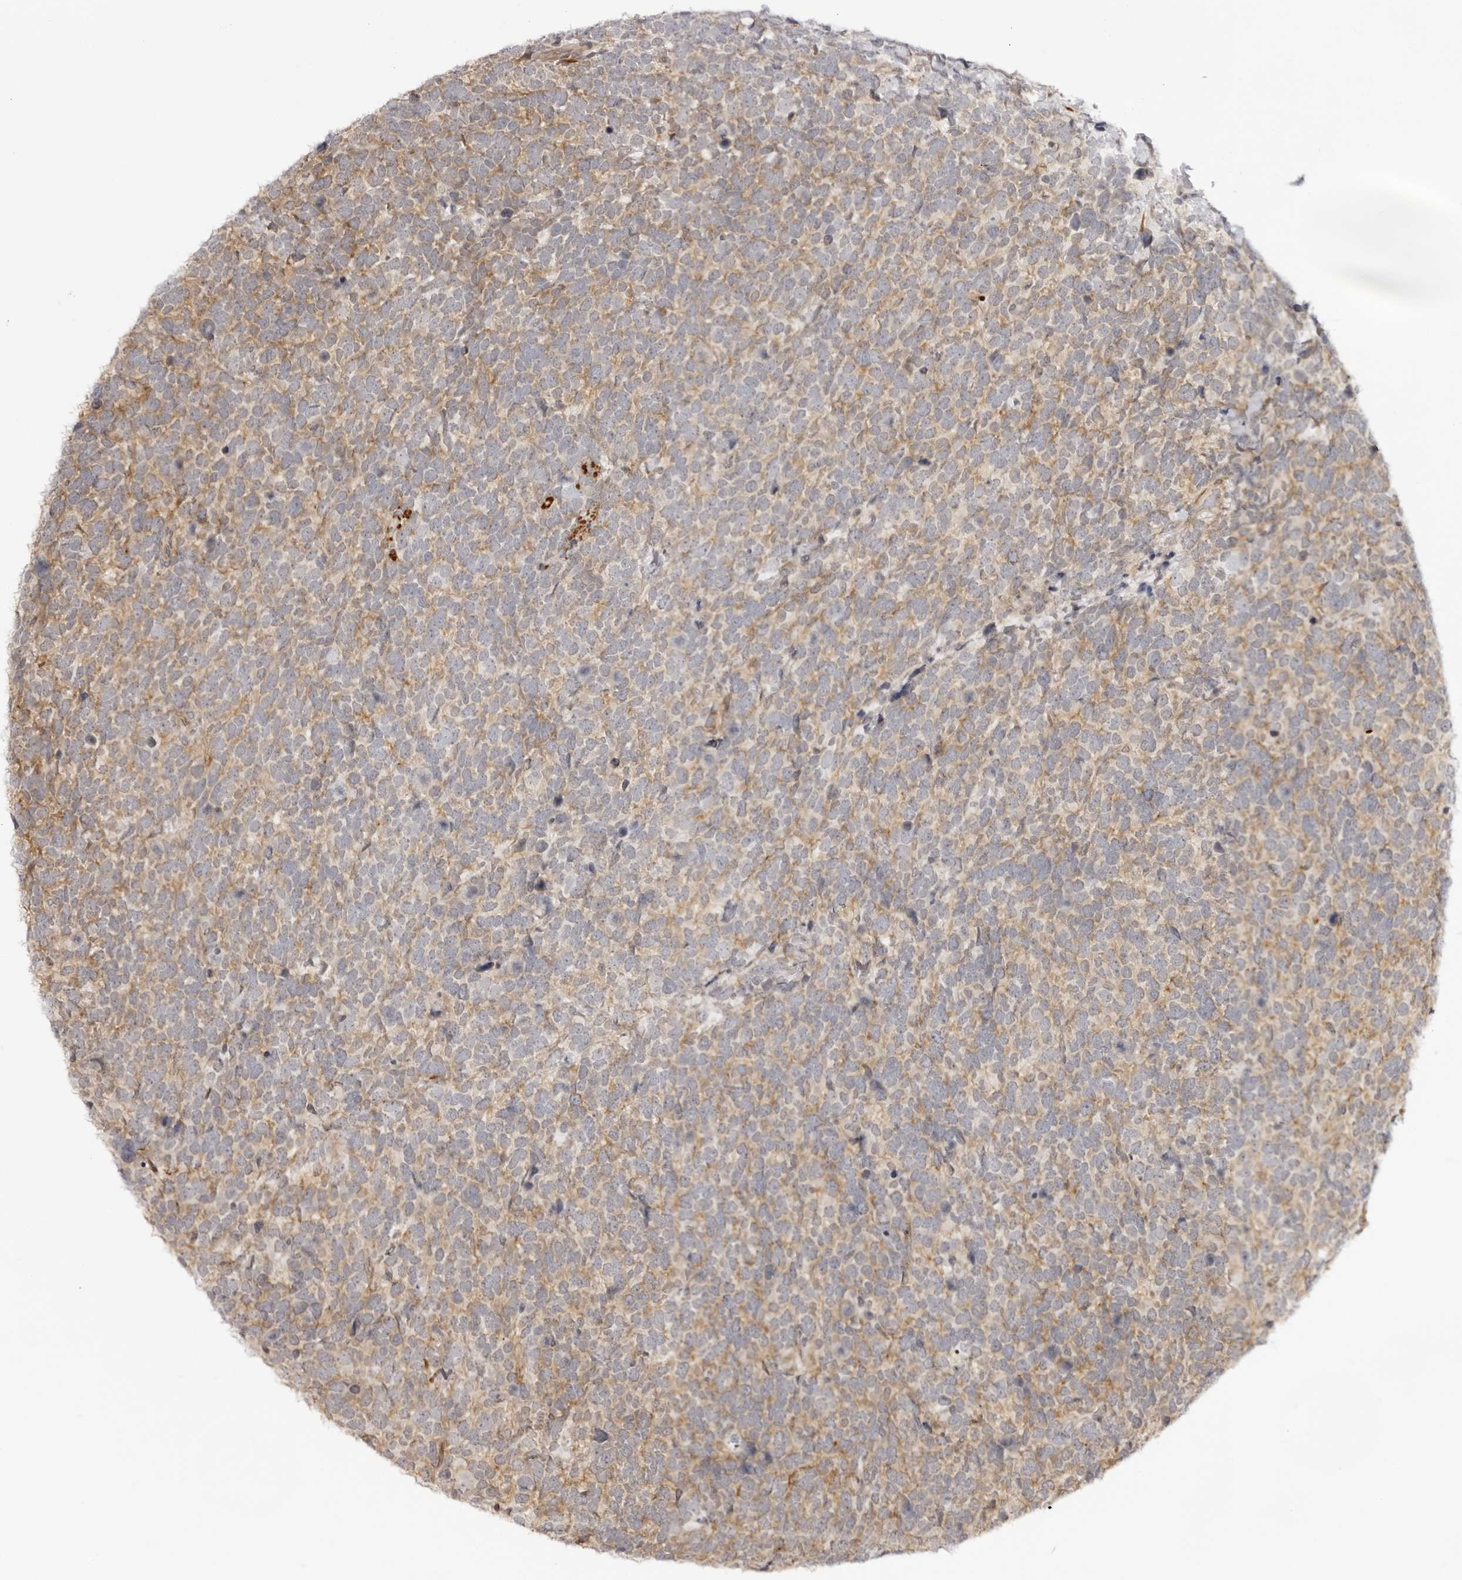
{"staining": {"intensity": "moderate", "quantity": ">75%", "location": "cytoplasmic/membranous"}, "tissue": "urothelial cancer", "cell_type": "Tumor cells", "image_type": "cancer", "snomed": [{"axis": "morphology", "description": "Urothelial carcinoma, High grade"}, {"axis": "topography", "description": "Urinary bladder"}], "caption": "There is medium levels of moderate cytoplasmic/membranous staining in tumor cells of urothelial cancer, as demonstrated by immunohistochemical staining (brown color).", "gene": "SRGAP2", "patient": {"sex": "female", "age": 82}}